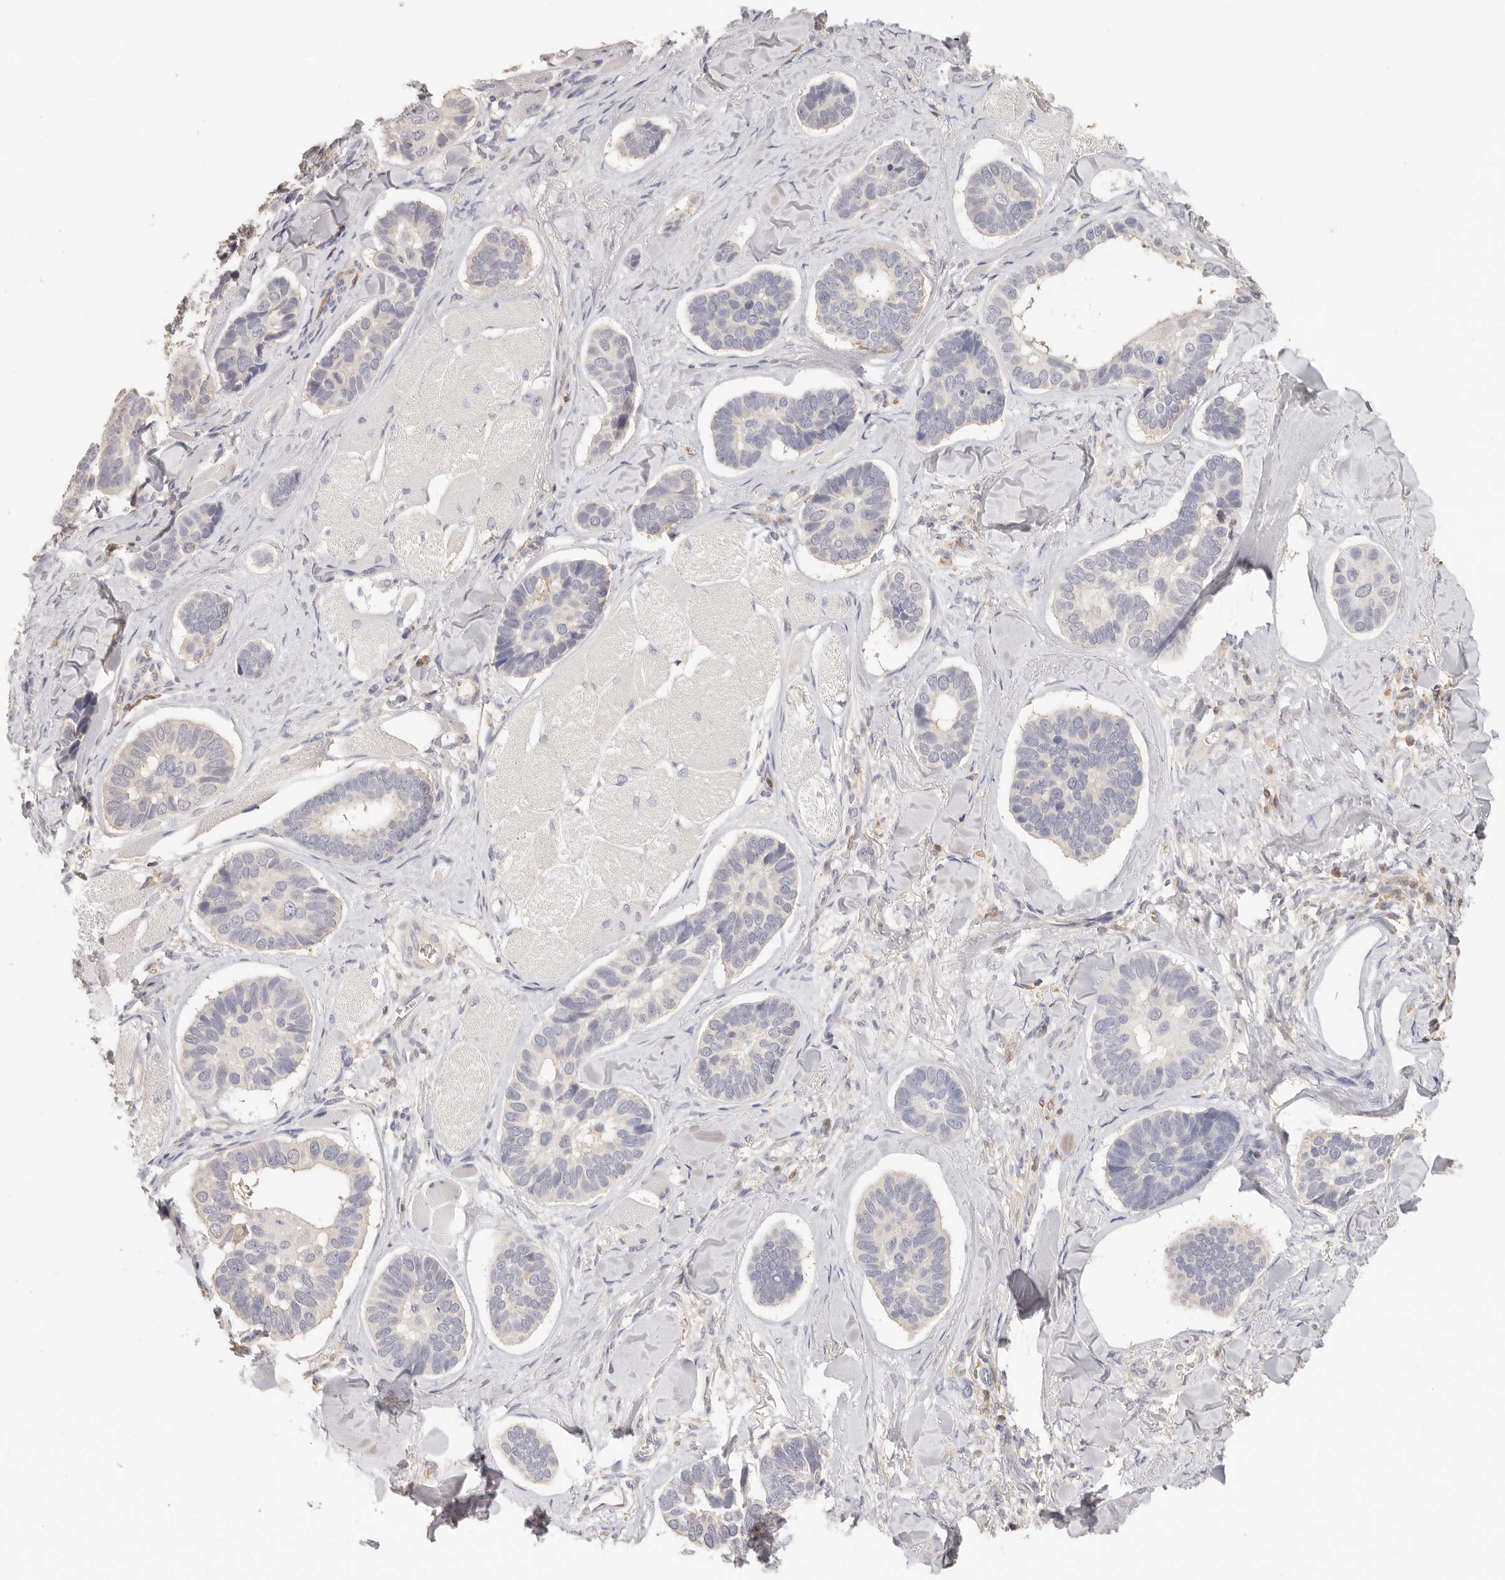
{"staining": {"intensity": "negative", "quantity": "none", "location": "none"}, "tissue": "skin cancer", "cell_type": "Tumor cells", "image_type": "cancer", "snomed": [{"axis": "morphology", "description": "Basal cell carcinoma"}, {"axis": "topography", "description": "Skin"}], "caption": "Protein analysis of skin cancer (basal cell carcinoma) exhibits no significant positivity in tumor cells.", "gene": "CSK", "patient": {"sex": "male", "age": 62}}